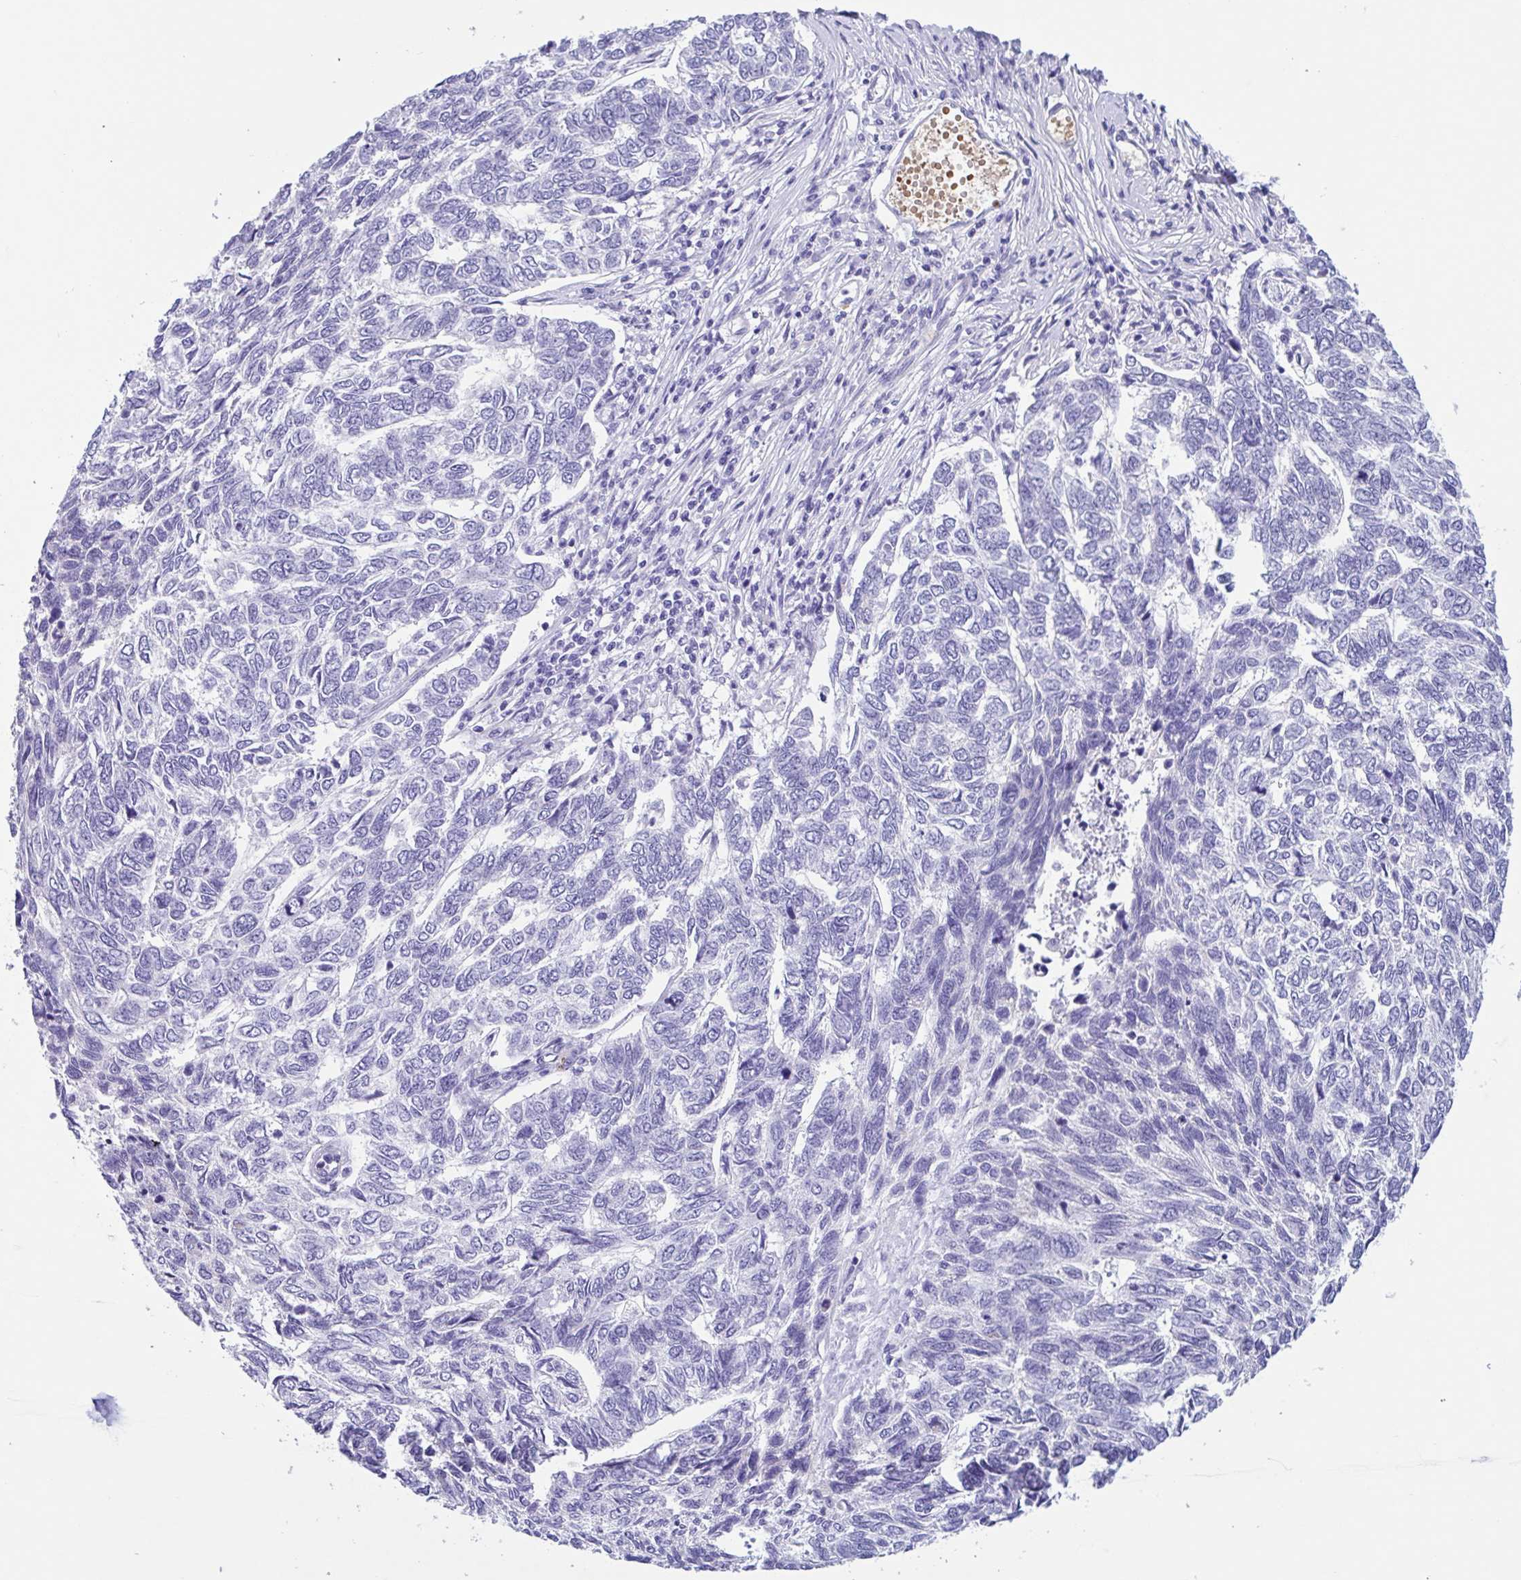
{"staining": {"intensity": "negative", "quantity": "none", "location": "none"}, "tissue": "skin cancer", "cell_type": "Tumor cells", "image_type": "cancer", "snomed": [{"axis": "morphology", "description": "Basal cell carcinoma"}, {"axis": "topography", "description": "Skin"}], "caption": "DAB (3,3'-diaminobenzidine) immunohistochemical staining of skin cancer shows no significant expression in tumor cells. The staining is performed using DAB brown chromogen with nuclei counter-stained in using hematoxylin.", "gene": "TMEM79", "patient": {"sex": "female", "age": 65}}